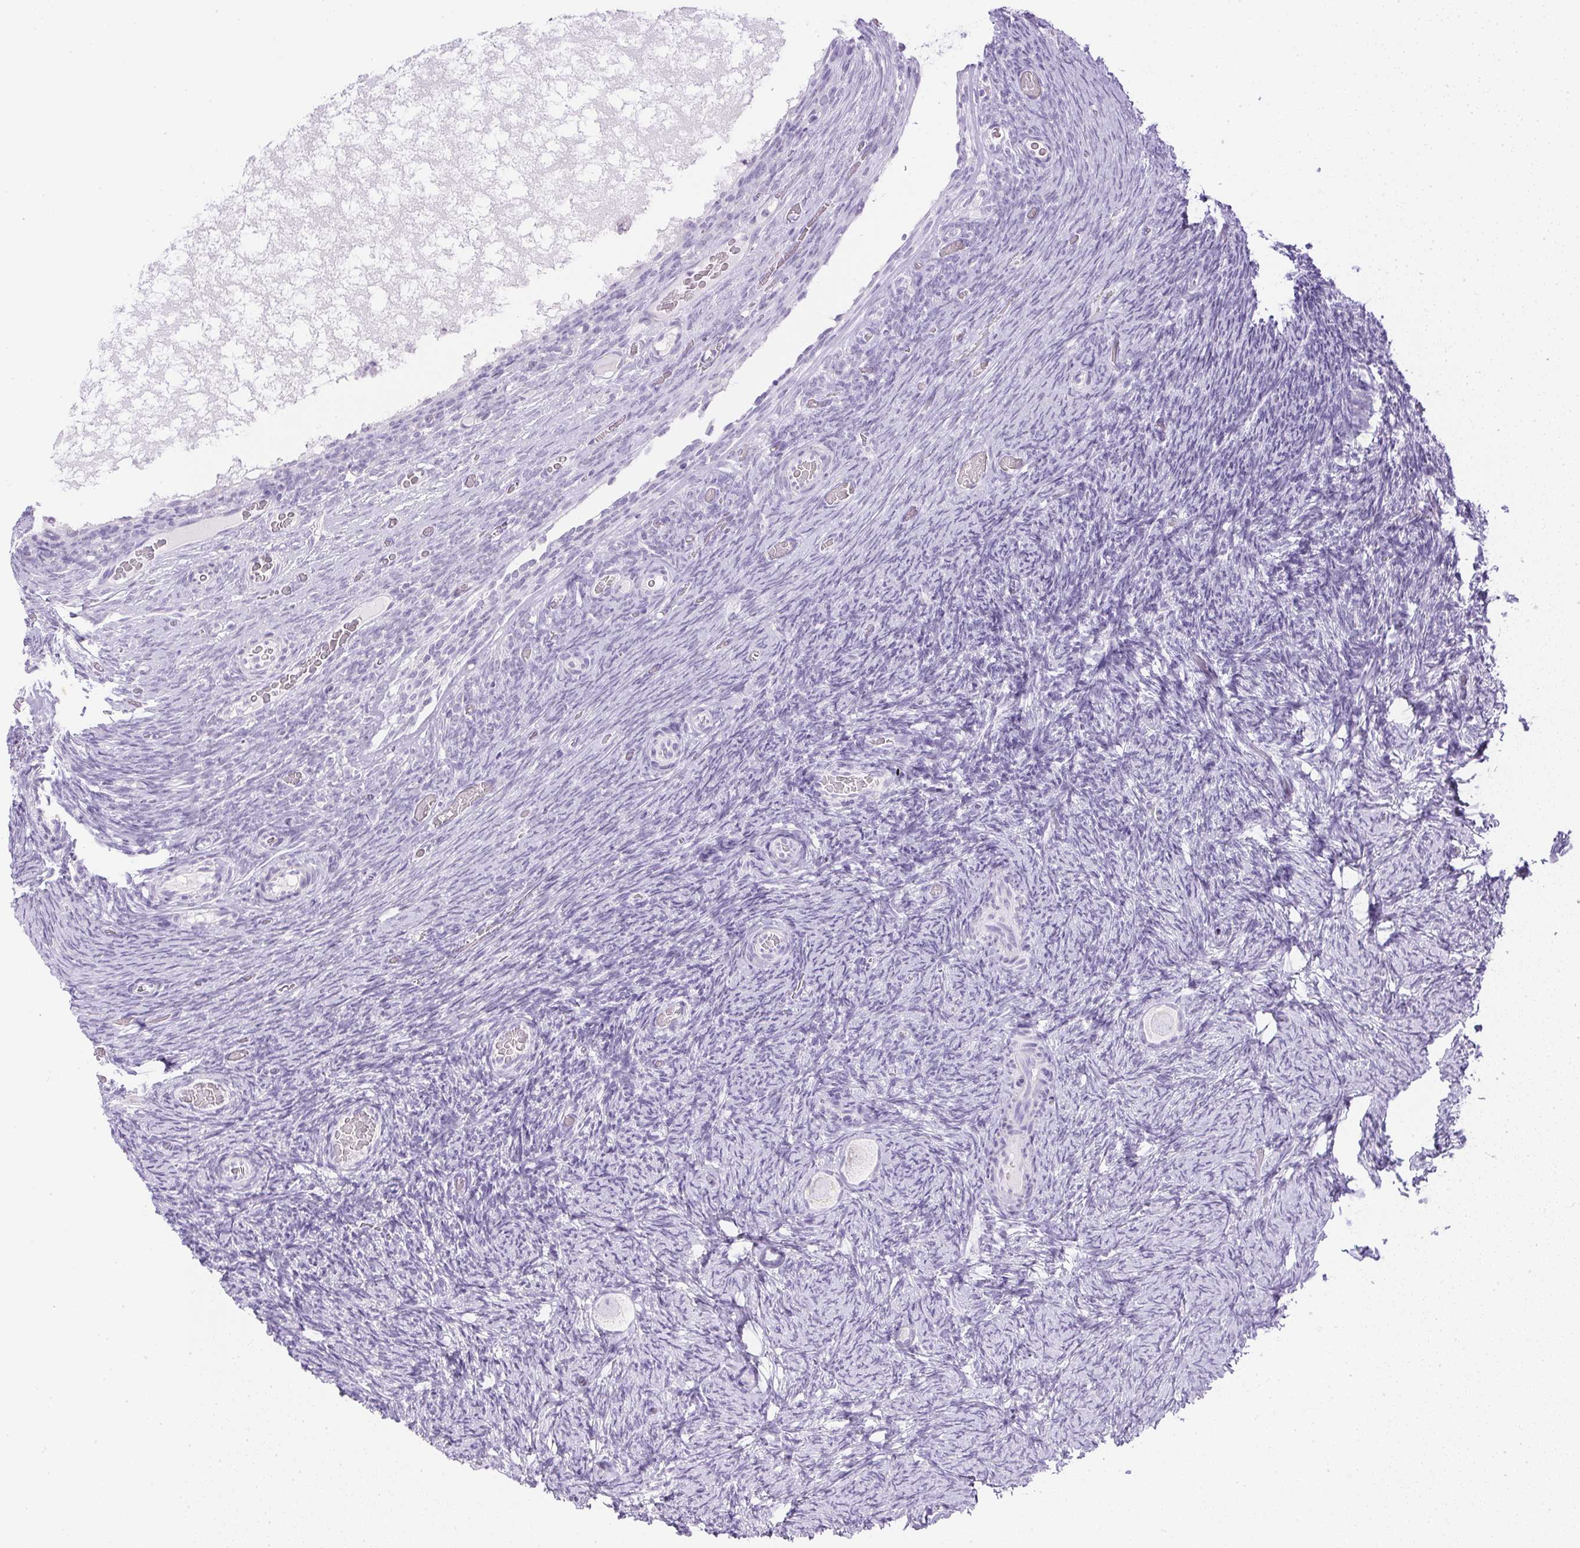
{"staining": {"intensity": "negative", "quantity": "none", "location": "none"}, "tissue": "ovary", "cell_type": "Follicle cells", "image_type": "normal", "snomed": [{"axis": "morphology", "description": "Normal tissue, NOS"}, {"axis": "topography", "description": "Ovary"}], "caption": "Immunohistochemistry photomicrograph of normal ovary stained for a protein (brown), which reveals no staining in follicle cells. (Immunohistochemistry, brightfield microscopy, high magnification).", "gene": "CPB1", "patient": {"sex": "female", "age": 34}}